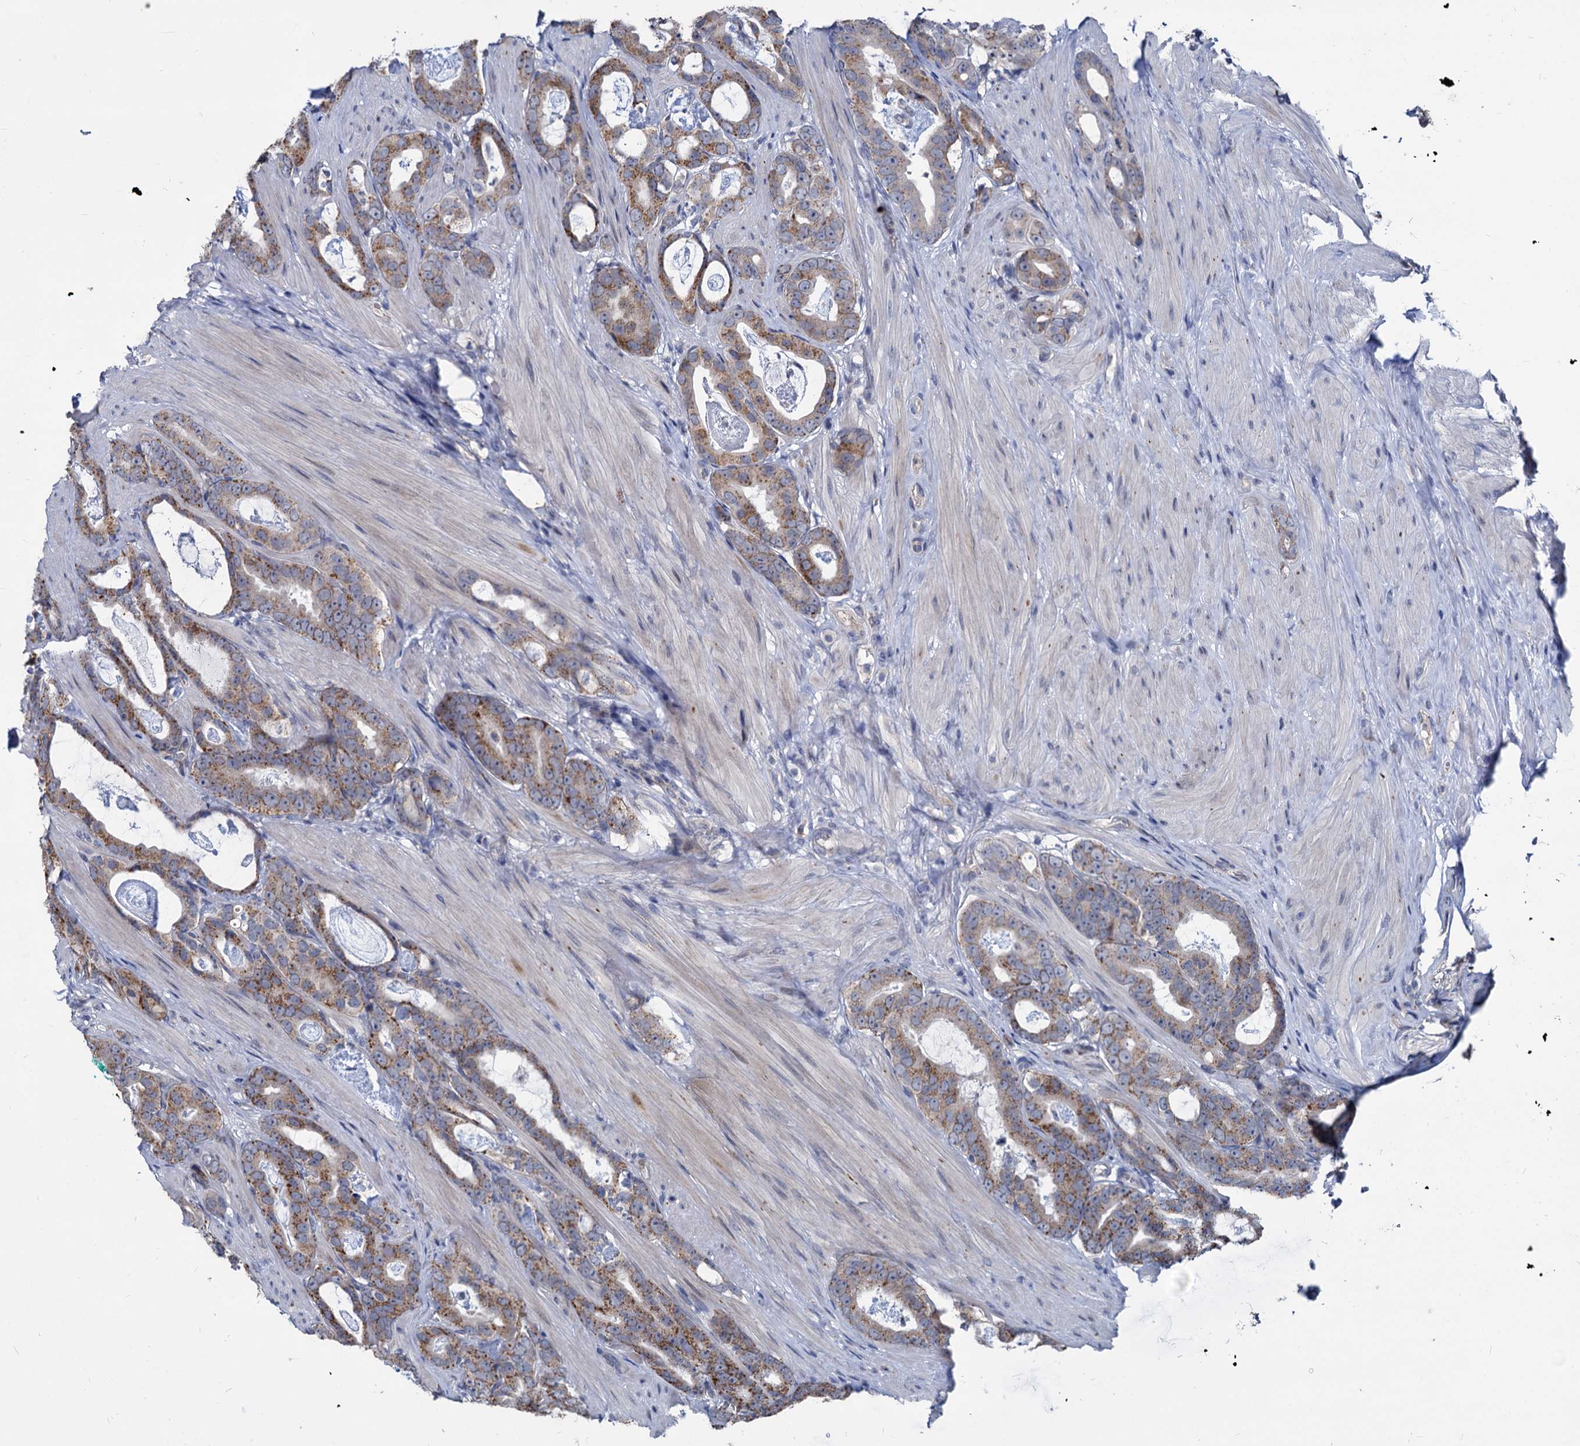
{"staining": {"intensity": "moderate", "quantity": ">75%", "location": "cytoplasmic/membranous"}, "tissue": "prostate cancer", "cell_type": "Tumor cells", "image_type": "cancer", "snomed": [{"axis": "morphology", "description": "Adenocarcinoma, Low grade"}, {"axis": "topography", "description": "Prostate"}], "caption": "A micrograph of human prostate cancer (adenocarcinoma (low-grade)) stained for a protein demonstrates moderate cytoplasmic/membranous brown staining in tumor cells.", "gene": "SMAGP", "patient": {"sex": "male", "age": 71}}